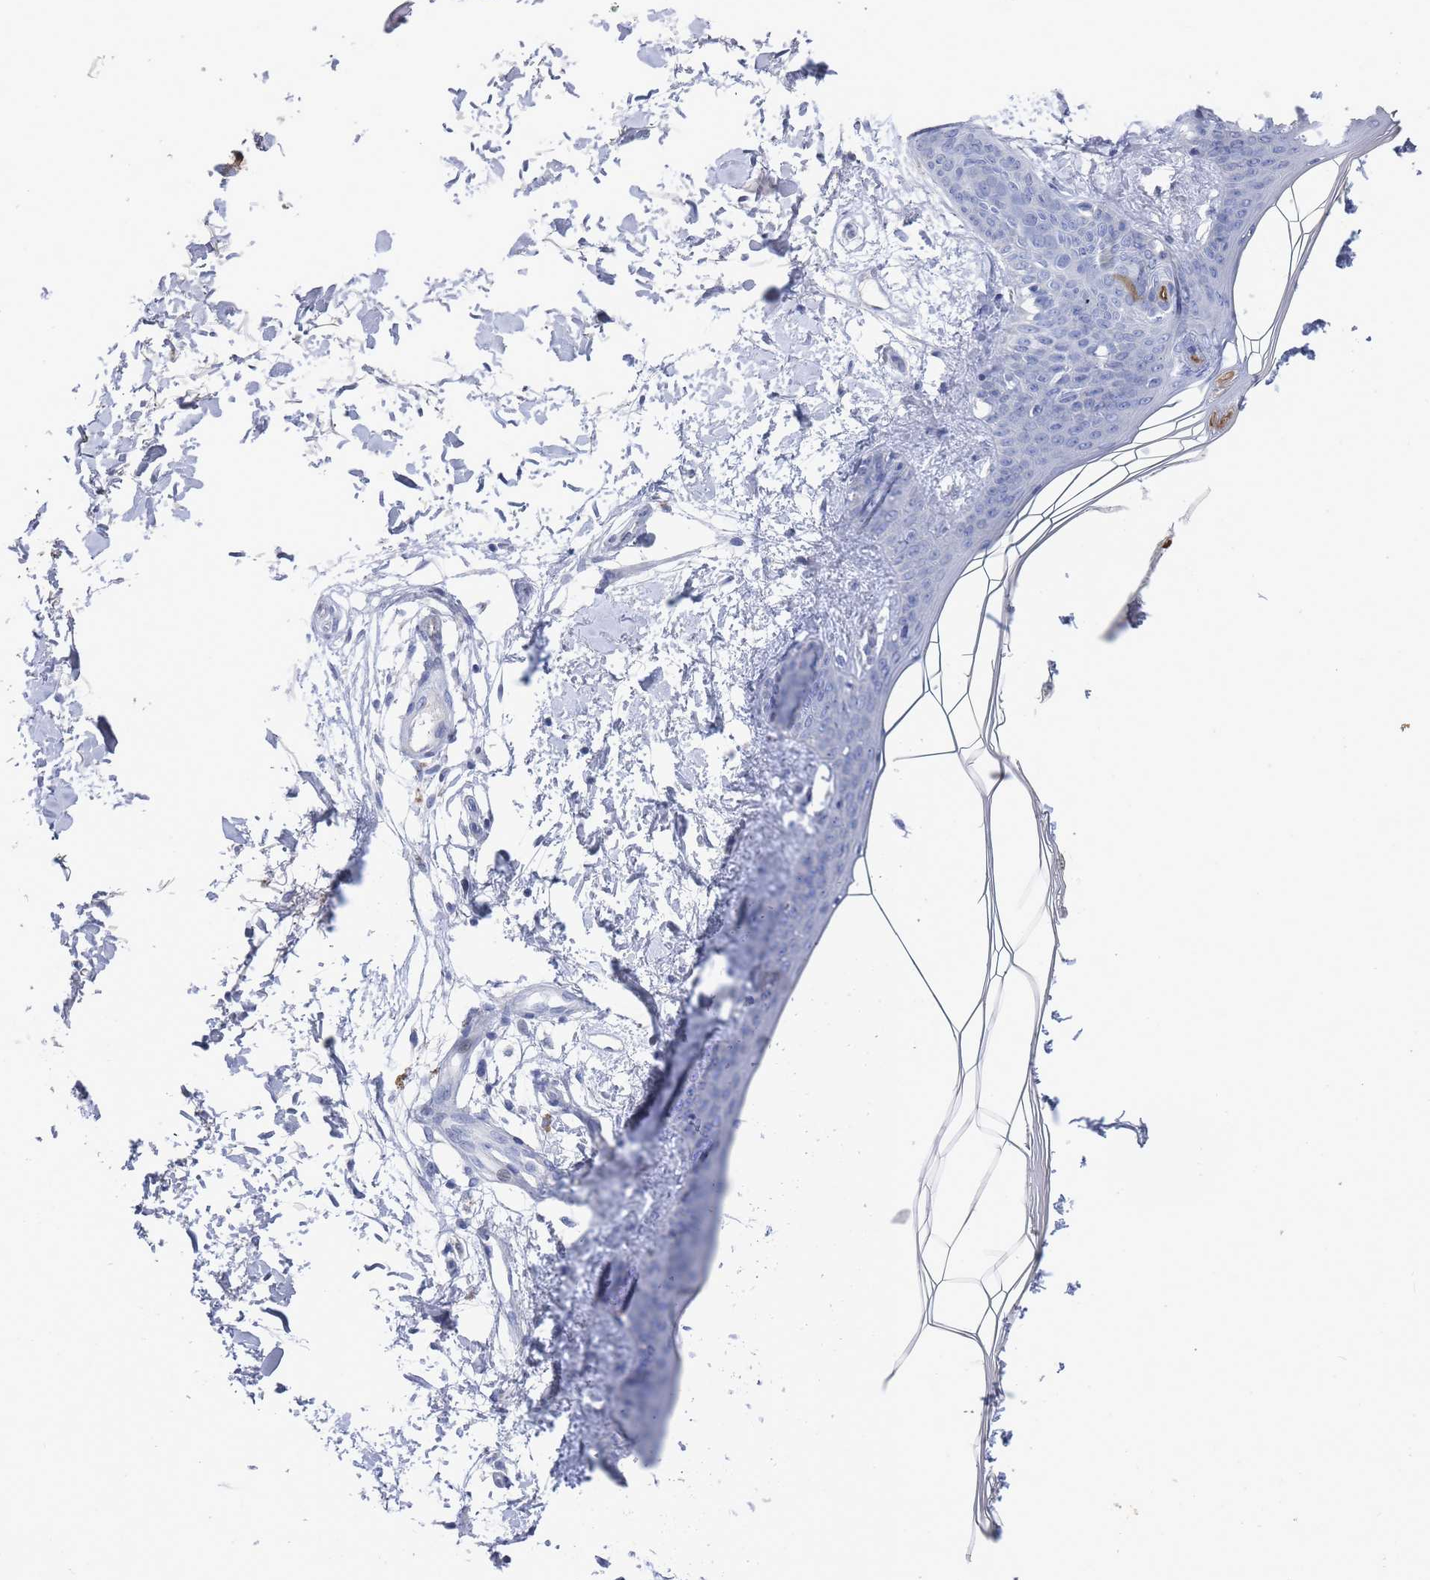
{"staining": {"intensity": "negative", "quantity": "none", "location": "none"}, "tissue": "skin", "cell_type": "Fibroblasts", "image_type": "normal", "snomed": [{"axis": "morphology", "description": "Normal tissue, NOS"}, {"axis": "topography", "description": "Skin"}], "caption": "Normal skin was stained to show a protein in brown. There is no significant staining in fibroblasts. (DAB immunohistochemistry, high magnification).", "gene": "ACAD11", "patient": {"sex": "female", "age": 34}}